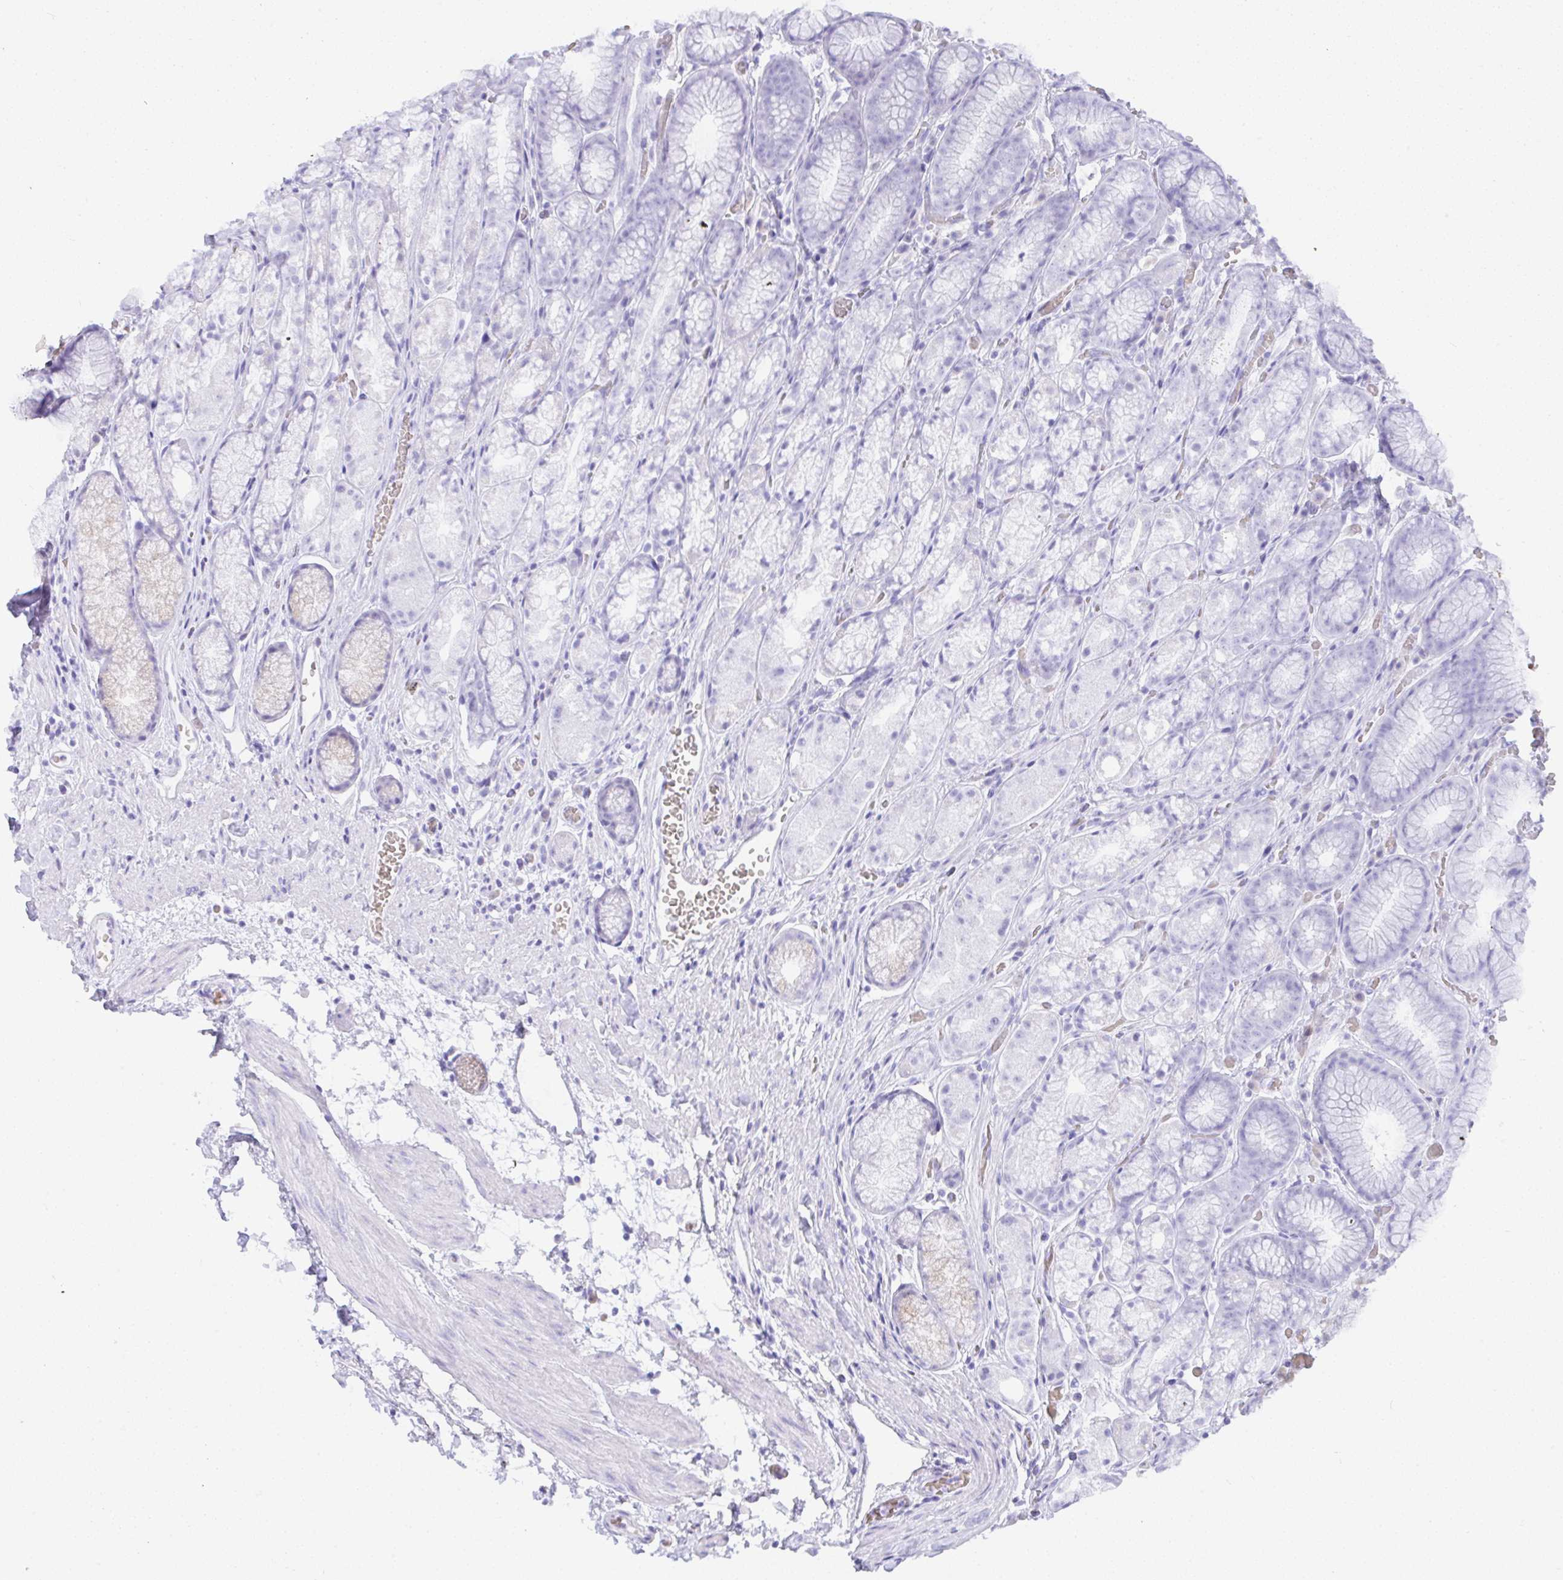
{"staining": {"intensity": "negative", "quantity": "none", "location": "none"}, "tissue": "stomach", "cell_type": "Glandular cells", "image_type": "normal", "snomed": [{"axis": "morphology", "description": "Normal tissue, NOS"}, {"axis": "topography", "description": "Smooth muscle"}, {"axis": "topography", "description": "Stomach"}], "caption": "DAB (3,3'-diaminobenzidine) immunohistochemical staining of normal human stomach demonstrates no significant positivity in glandular cells.", "gene": "SEL1L2", "patient": {"sex": "male", "age": 70}}